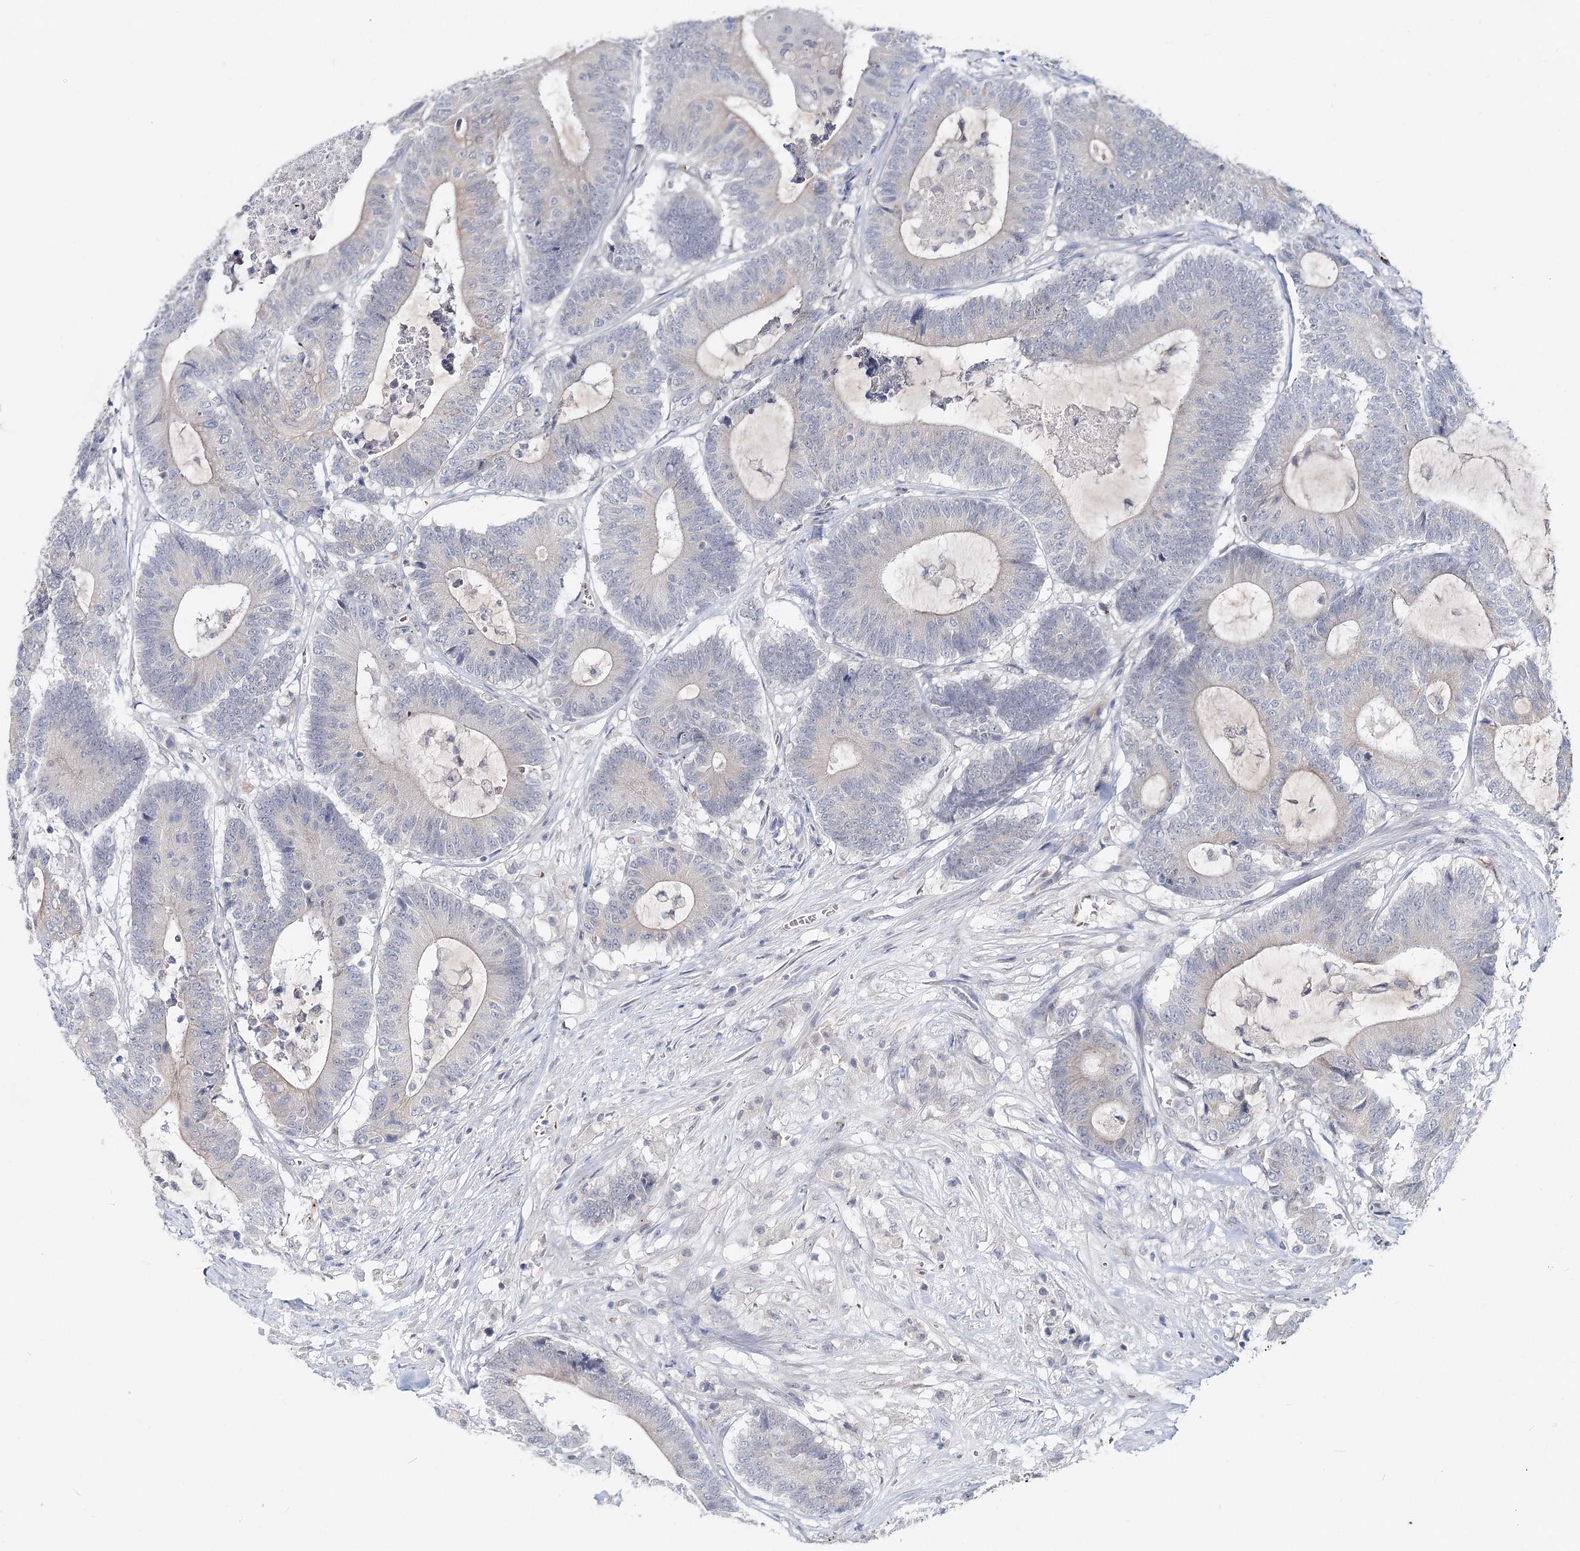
{"staining": {"intensity": "weak", "quantity": "<25%", "location": "cytoplasmic/membranous"}, "tissue": "colorectal cancer", "cell_type": "Tumor cells", "image_type": "cancer", "snomed": [{"axis": "morphology", "description": "Adenocarcinoma, NOS"}, {"axis": "topography", "description": "Colon"}], "caption": "Colorectal cancer was stained to show a protein in brown. There is no significant staining in tumor cells. (DAB IHC visualized using brightfield microscopy, high magnification).", "gene": "FBXO7", "patient": {"sex": "female", "age": 84}}